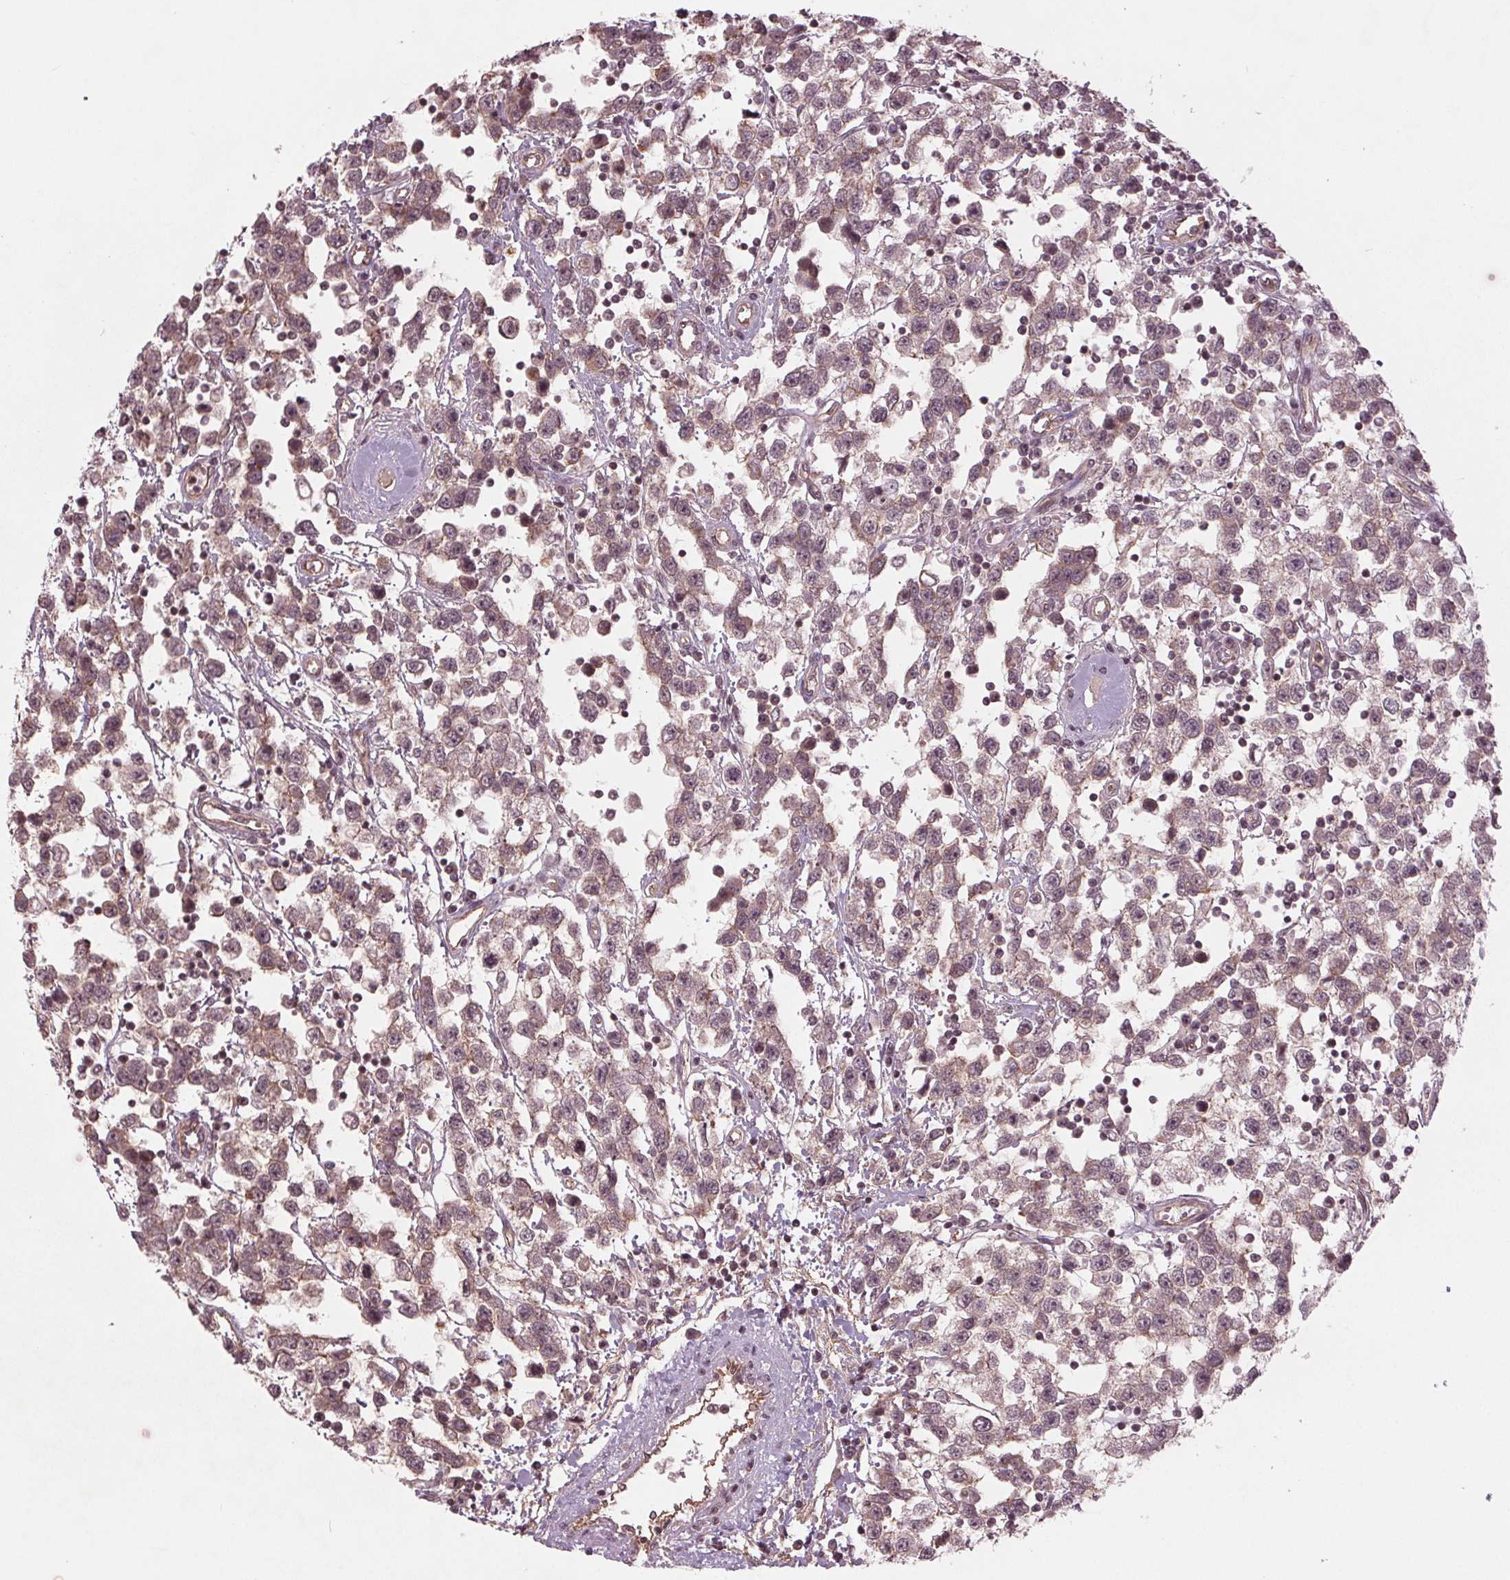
{"staining": {"intensity": "weak", "quantity": "<25%", "location": "cytoplasmic/membranous,nuclear"}, "tissue": "testis cancer", "cell_type": "Tumor cells", "image_type": "cancer", "snomed": [{"axis": "morphology", "description": "Seminoma, NOS"}, {"axis": "topography", "description": "Testis"}], "caption": "DAB (3,3'-diaminobenzidine) immunohistochemical staining of testis cancer displays no significant positivity in tumor cells.", "gene": "BTBD1", "patient": {"sex": "male", "age": 34}}